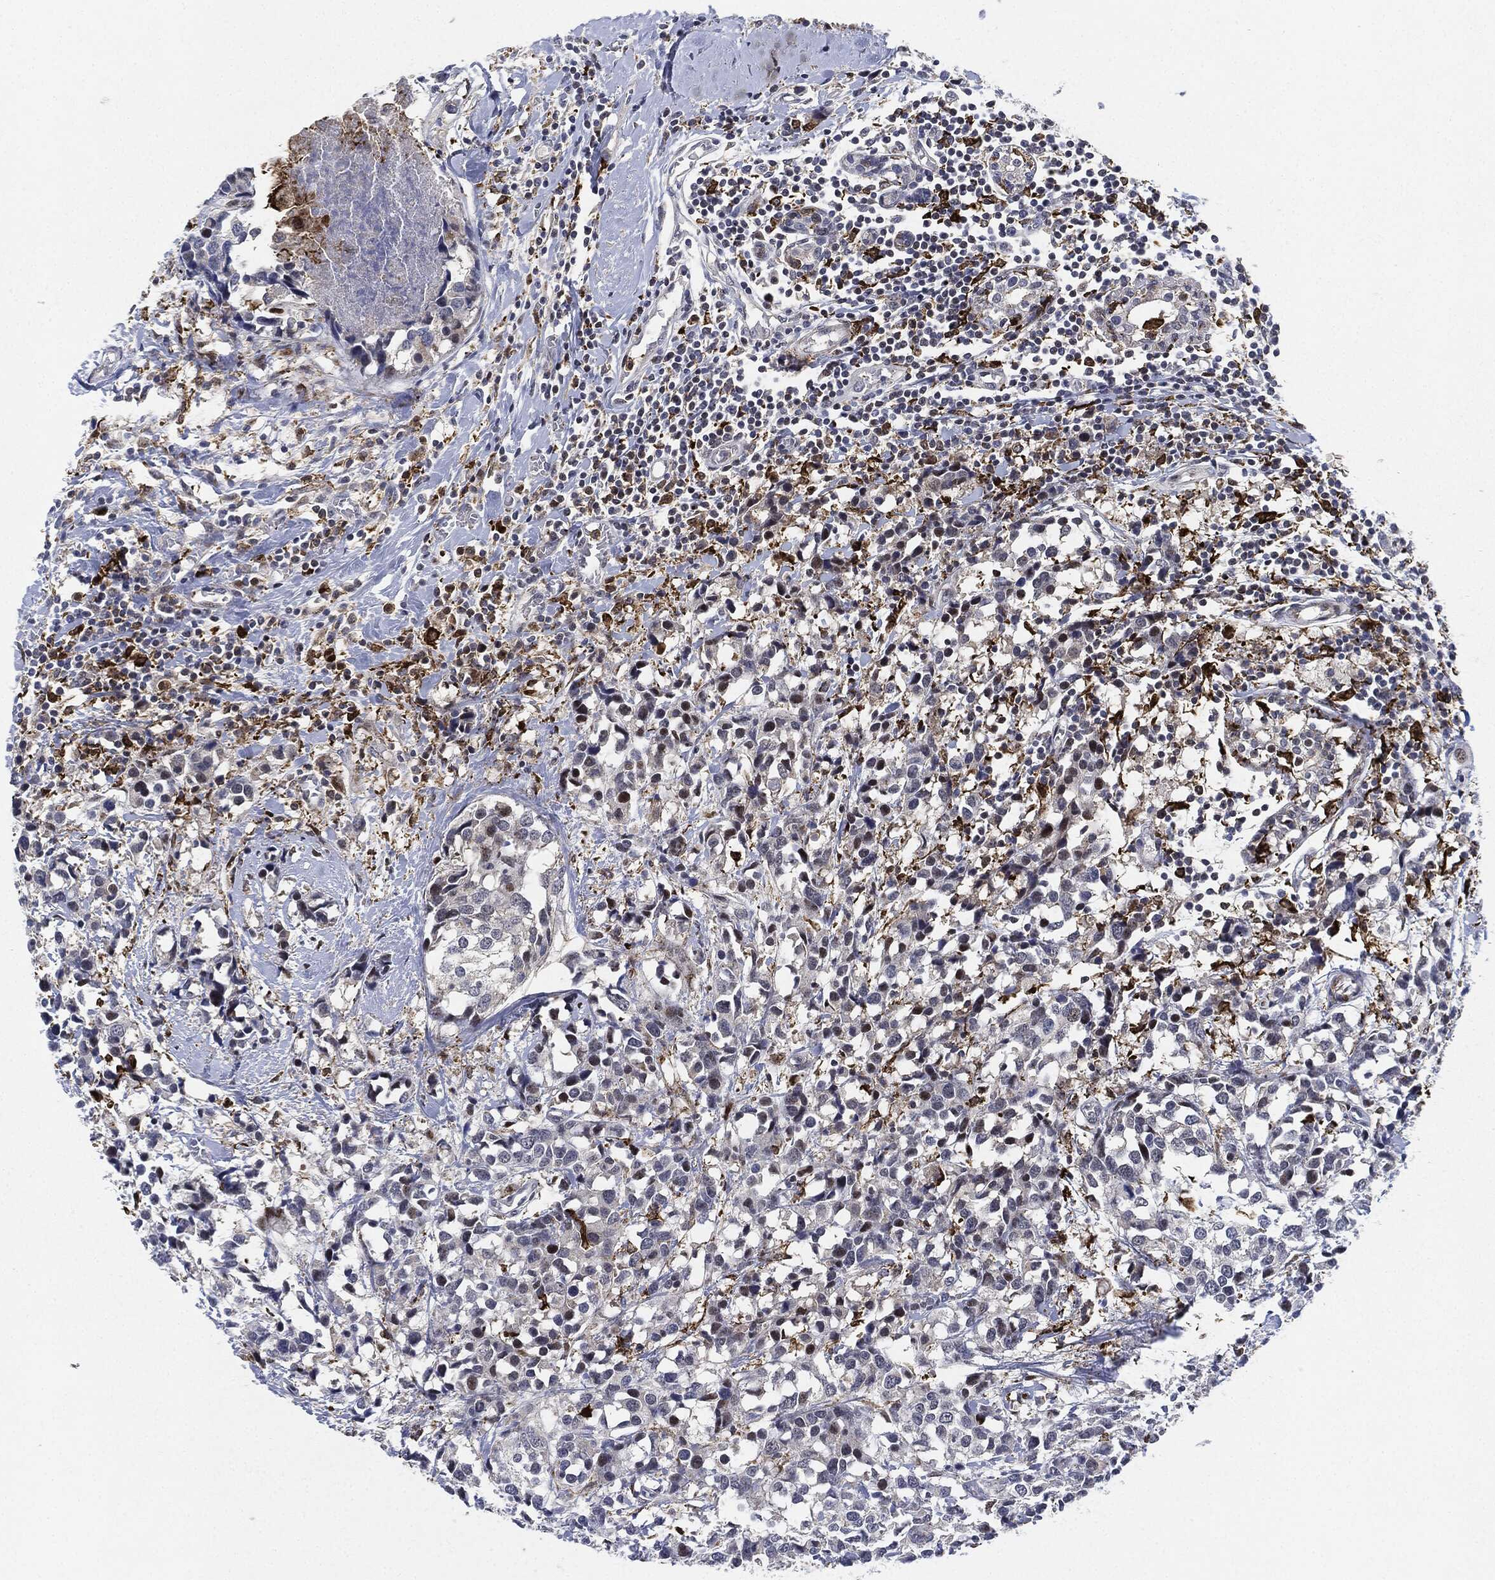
{"staining": {"intensity": "negative", "quantity": "none", "location": "none"}, "tissue": "breast cancer", "cell_type": "Tumor cells", "image_type": "cancer", "snomed": [{"axis": "morphology", "description": "Lobular carcinoma"}, {"axis": "topography", "description": "Breast"}], "caption": "An immunohistochemistry histopathology image of breast lobular carcinoma is shown. There is no staining in tumor cells of breast lobular carcinoma.", "gene": "NANOS3", "patient": {"sex": "female", "age": 59}}